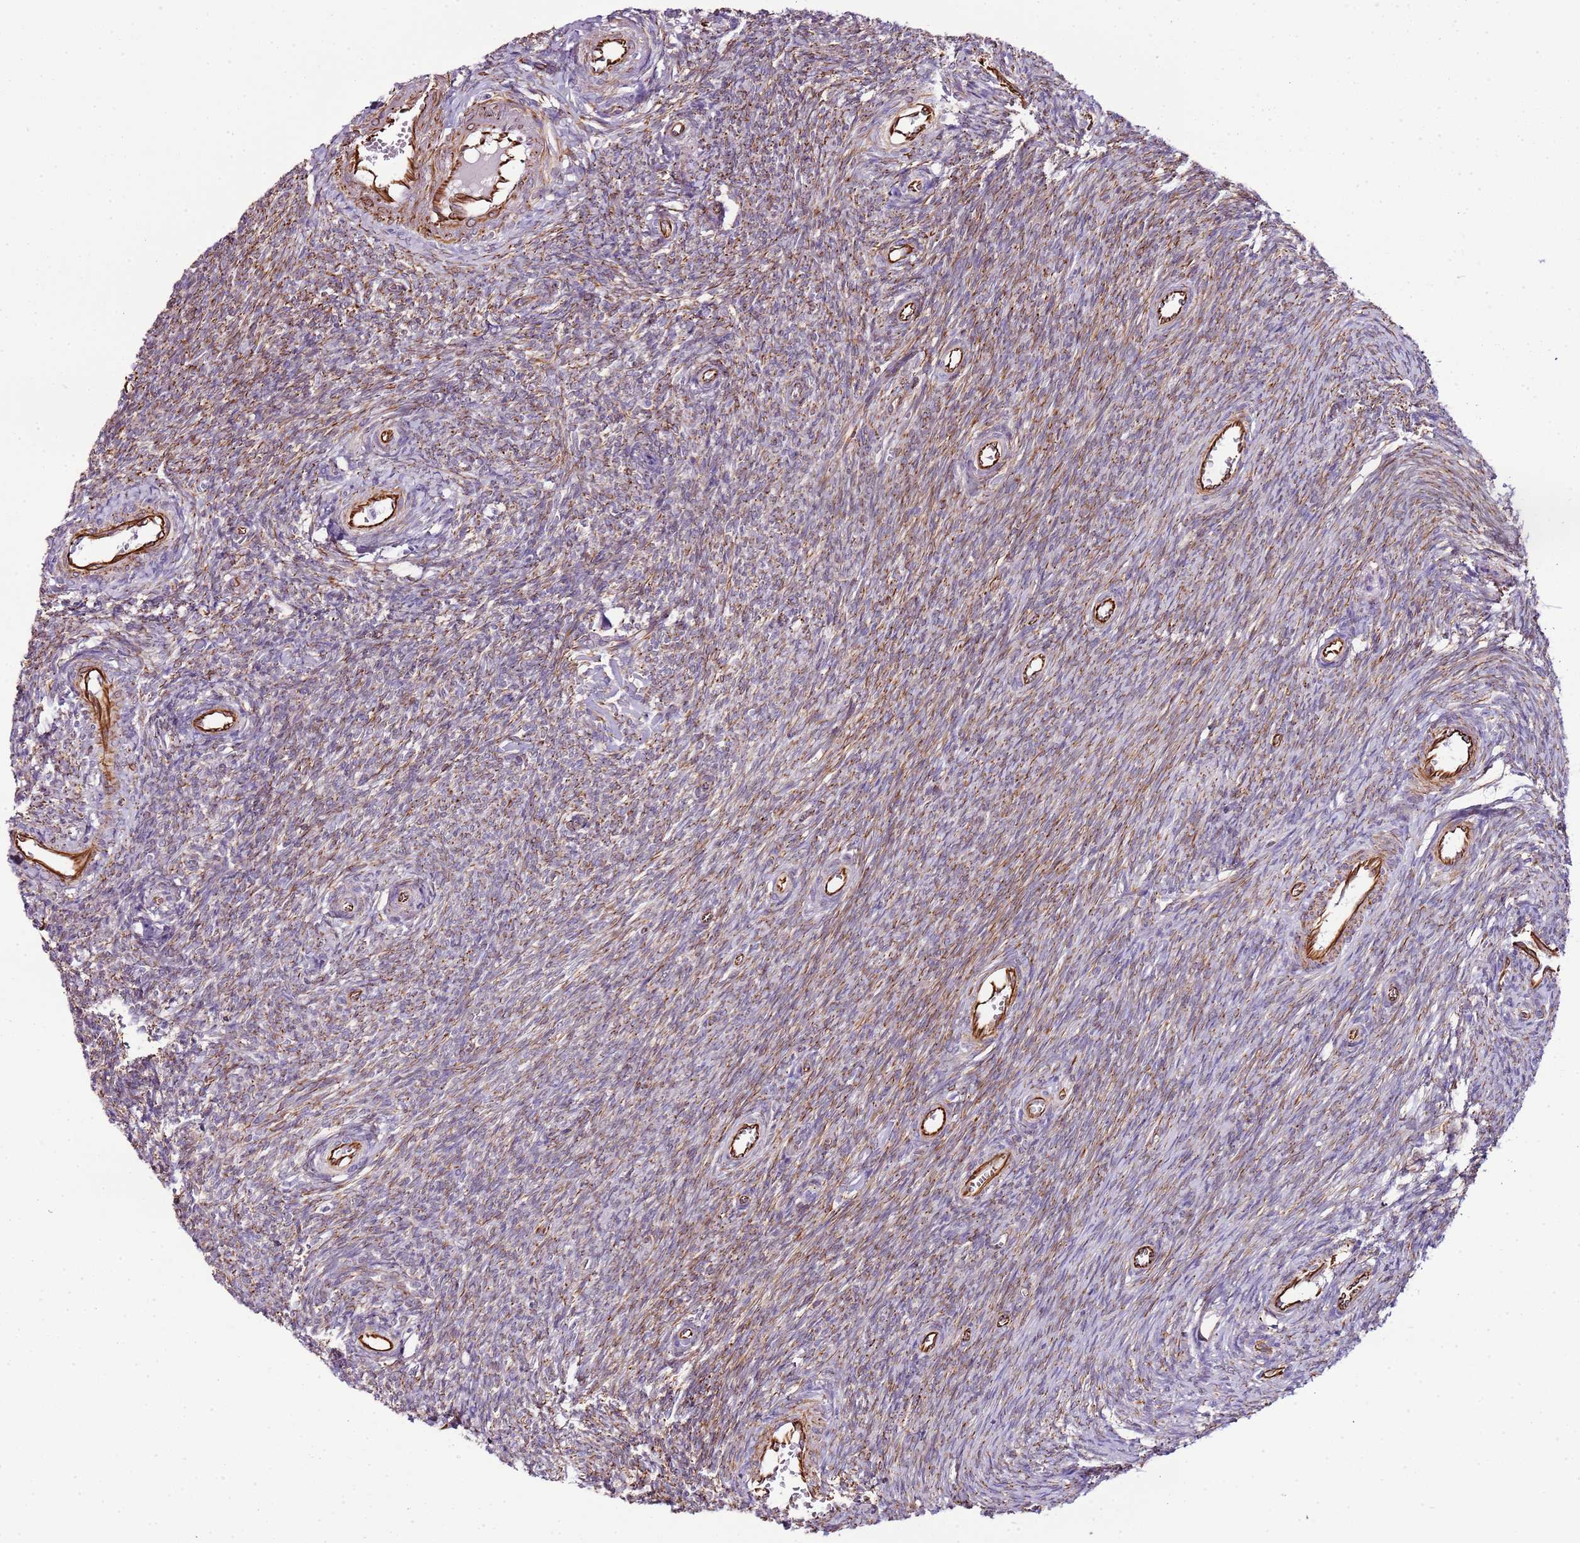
{"staining": {"intensity": "moderate", "quantity": ">75%", "location": "cytoplasmic/membranous"}, "tissue": "ovary", "cell_type": "Ovarian stroma cells", "image_type": "normal", "snomed": [{"axis": "morphology", "description": "Normal tissue, NOS"}, {"axis": "topography", "description": "Ovary"}], "caption": "About >75% of ovarian stroma cells in unremarkable ovary show moderate cytoplasmic/membranous protein positivity as visualized by brown immunohistochemical staining.", "gene": "ZNF786", "patient": {"sex": "female", "age": 44}}